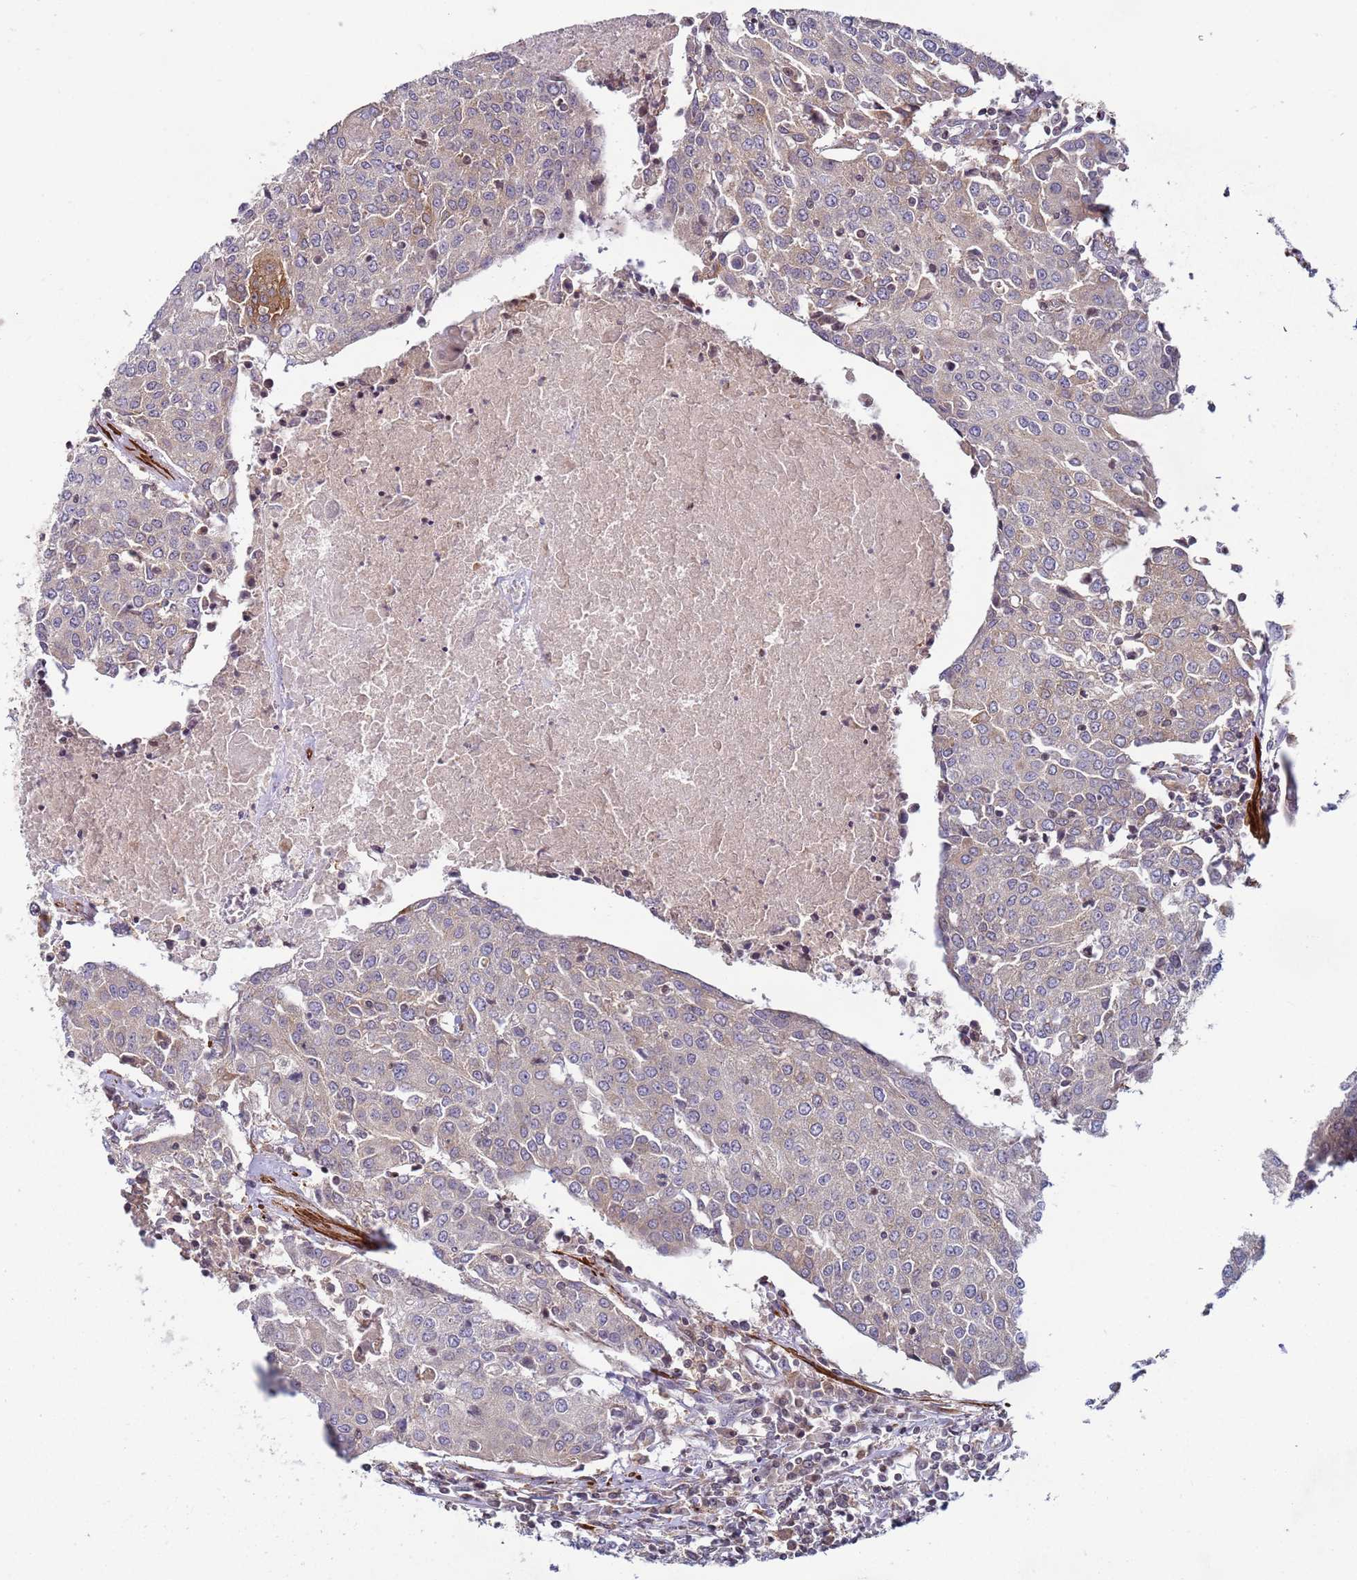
{"staining": {"intensity": "weak", "quantity": "25%-75%", "location": "cytoplasmic/membranous"}, "tissue": "urothelial cancer", "cell_type": "Tumor cells", "image_type": "cancer", "snomed": [{"axis": "morphology", "description": "Urothelial carcinoma, High grade"}, {"axis": "topography", "description": "Urinary bladder"}], "caption": "Urothelial carcinoma (high-grade) was stained to show a protein in brown. There is low levels of weak cytoplasmic/membranous positivity in approximately 25%-75% of tumor cells. The protein of interest is stained brown, and the nuclei are stained in blue (DAB (3,3'-diaminobenzidine) IHC with brightfield microscopy, high magnification).", "gene": "SNAPC4", "patient": {"sex": "female", "age": 85}}